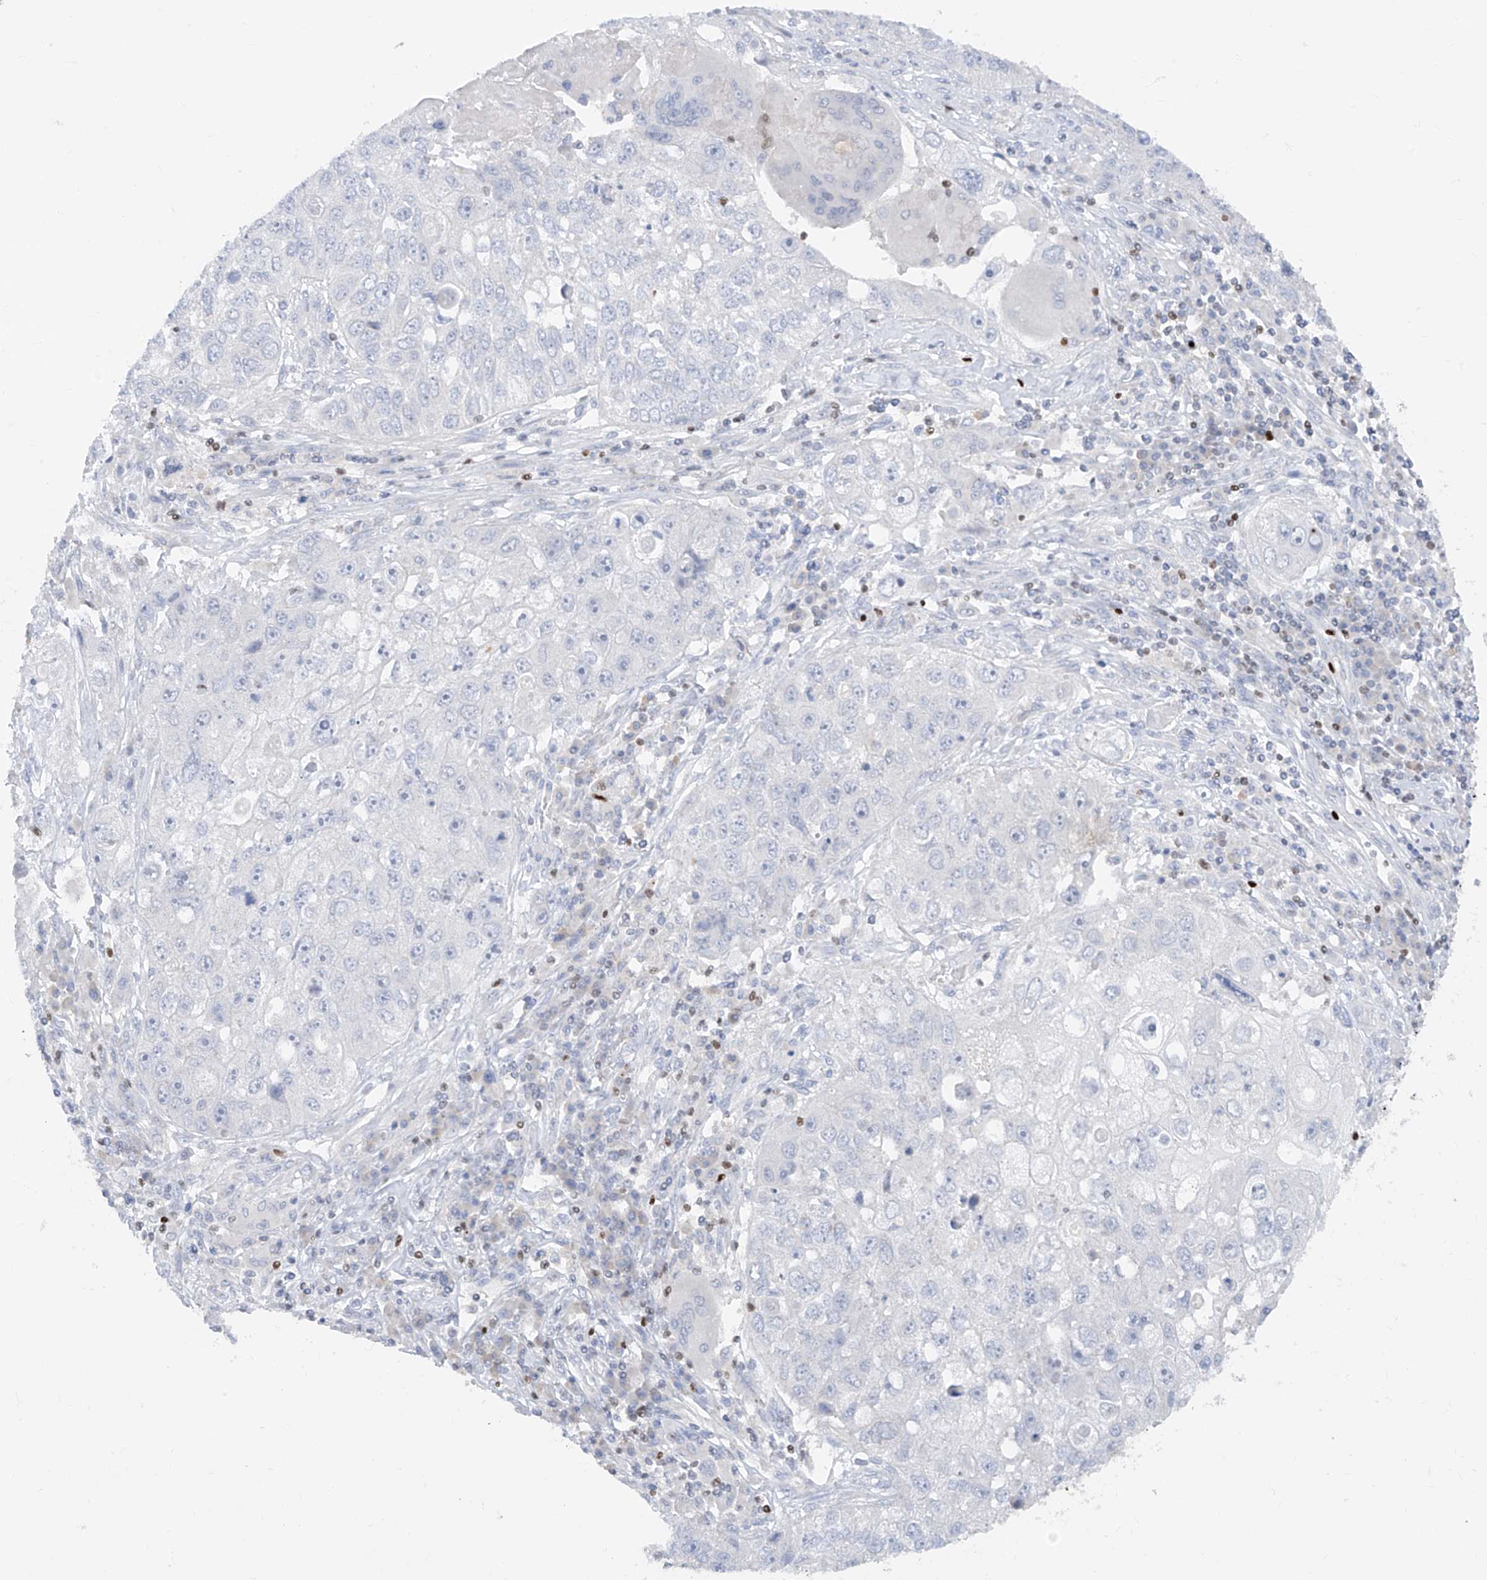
{"staining": {"intensity": "negative", "quantity": "none", "location": "none"}, "tissue": "lung cancer", "cell_type": "Tumor cells", "image_type": "cancer", "snomed": [{"axis": "morphology", "description": "Squamous cell carcinoma, NOS"}, {"axis": "topography", "description": "Lung"}], "caption": "There is no significant positivity in tumor cells of lung cancer (squamous cell carcinoma).", "gene": "TBX21", "patient": {"sex": "male", "age": 61}}